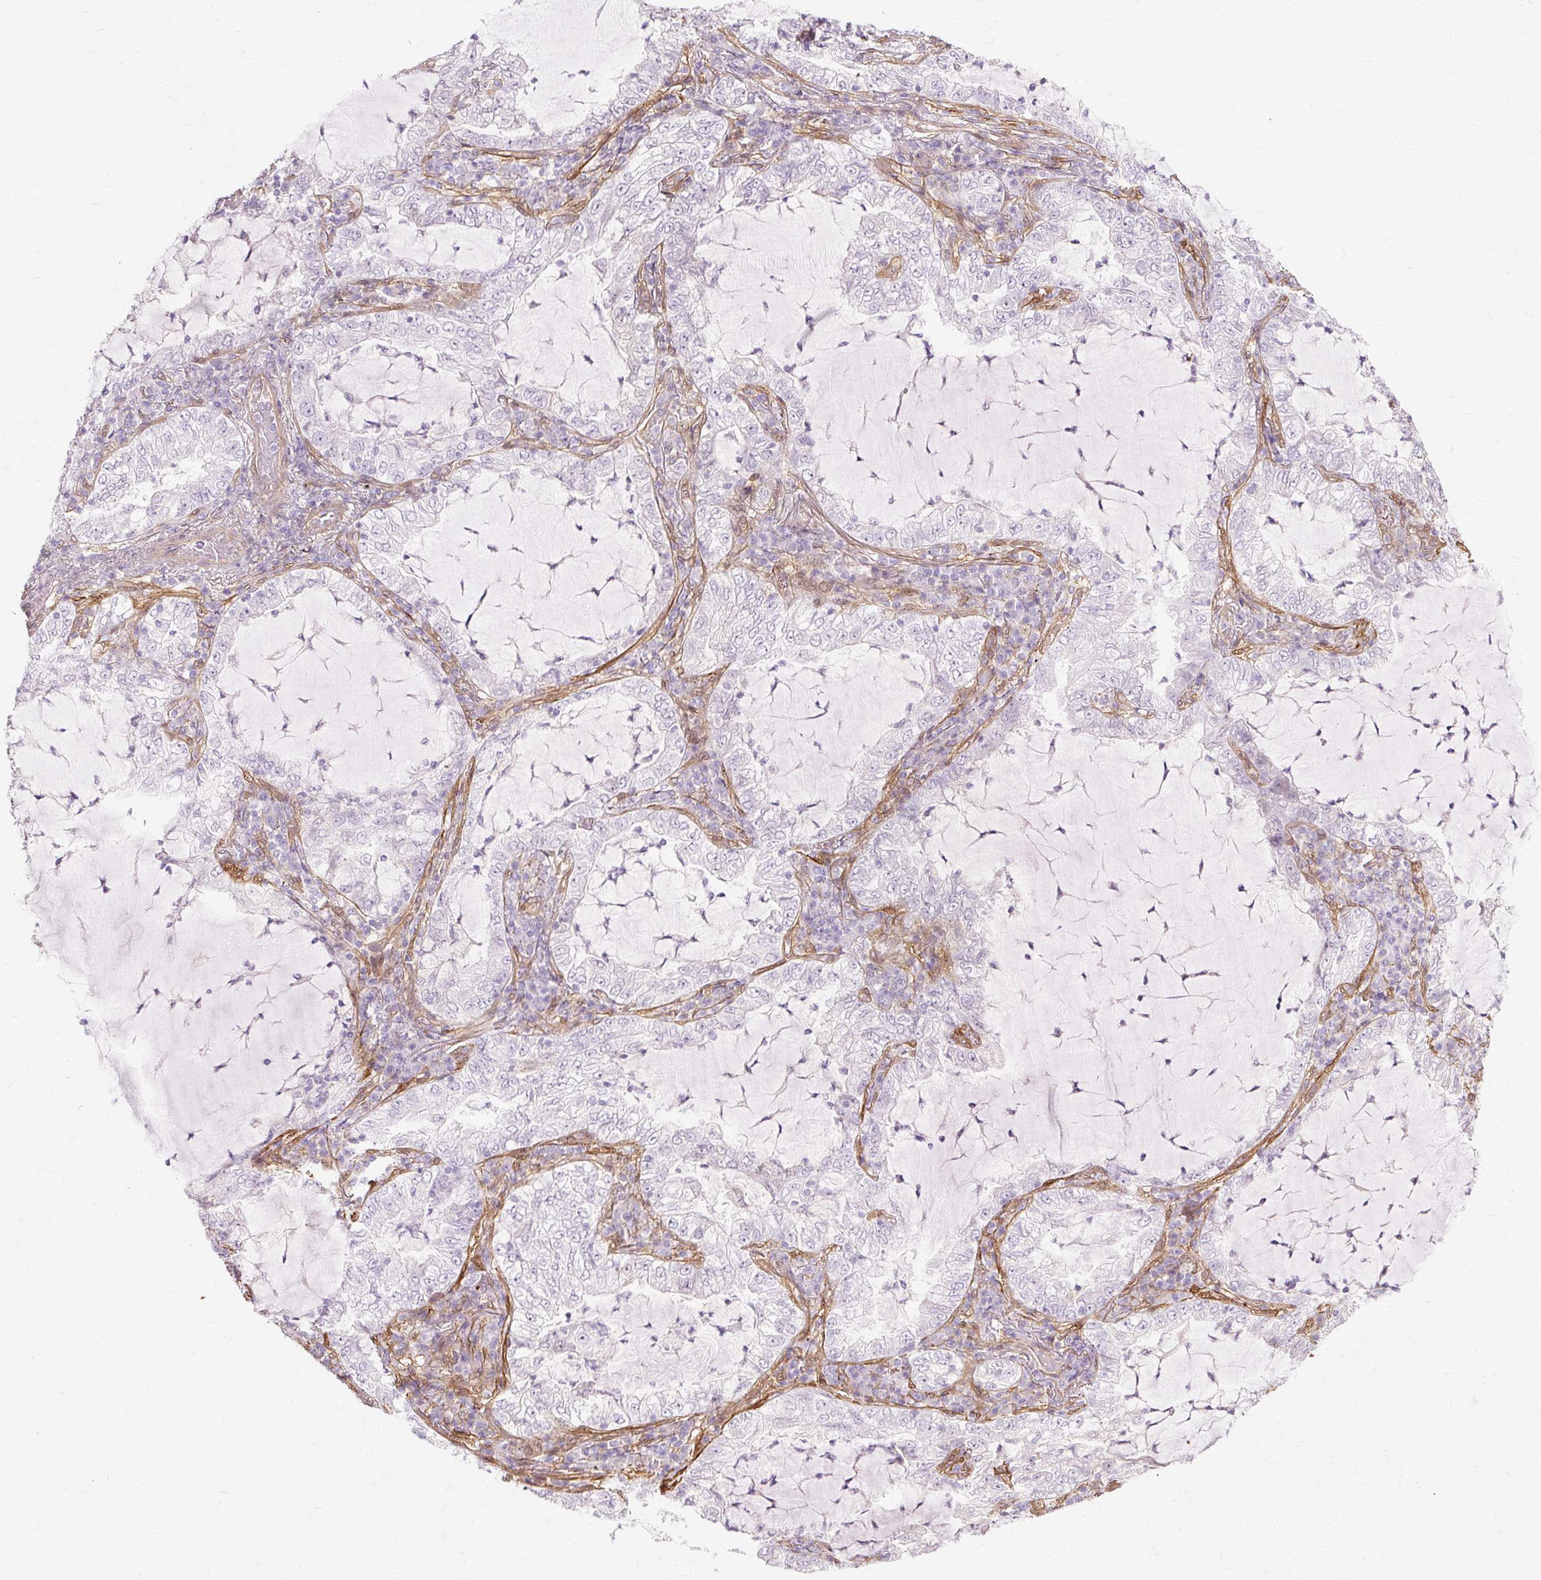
{"staining": {"intensity": "negative", "quantity": "none", "location": "none"}, "tissue": "lung cancer", "cell_type": "Tumor cells", "image_type": "cancer", "snomed": [{"axis": "morphology", "description": "Adenocarcinoma, NOS"}, {"axis": "topography", "description": "Lung"}], "caption": "Tumor cells are negative for protein expression in human lung adenocarcinoma. (DAB (3,3'-diaminobenzidine) immunohistochemistry with hematoxylin counter stain).", "gene": "CNN3", "patient": {"sex": "female", "age": 73}}